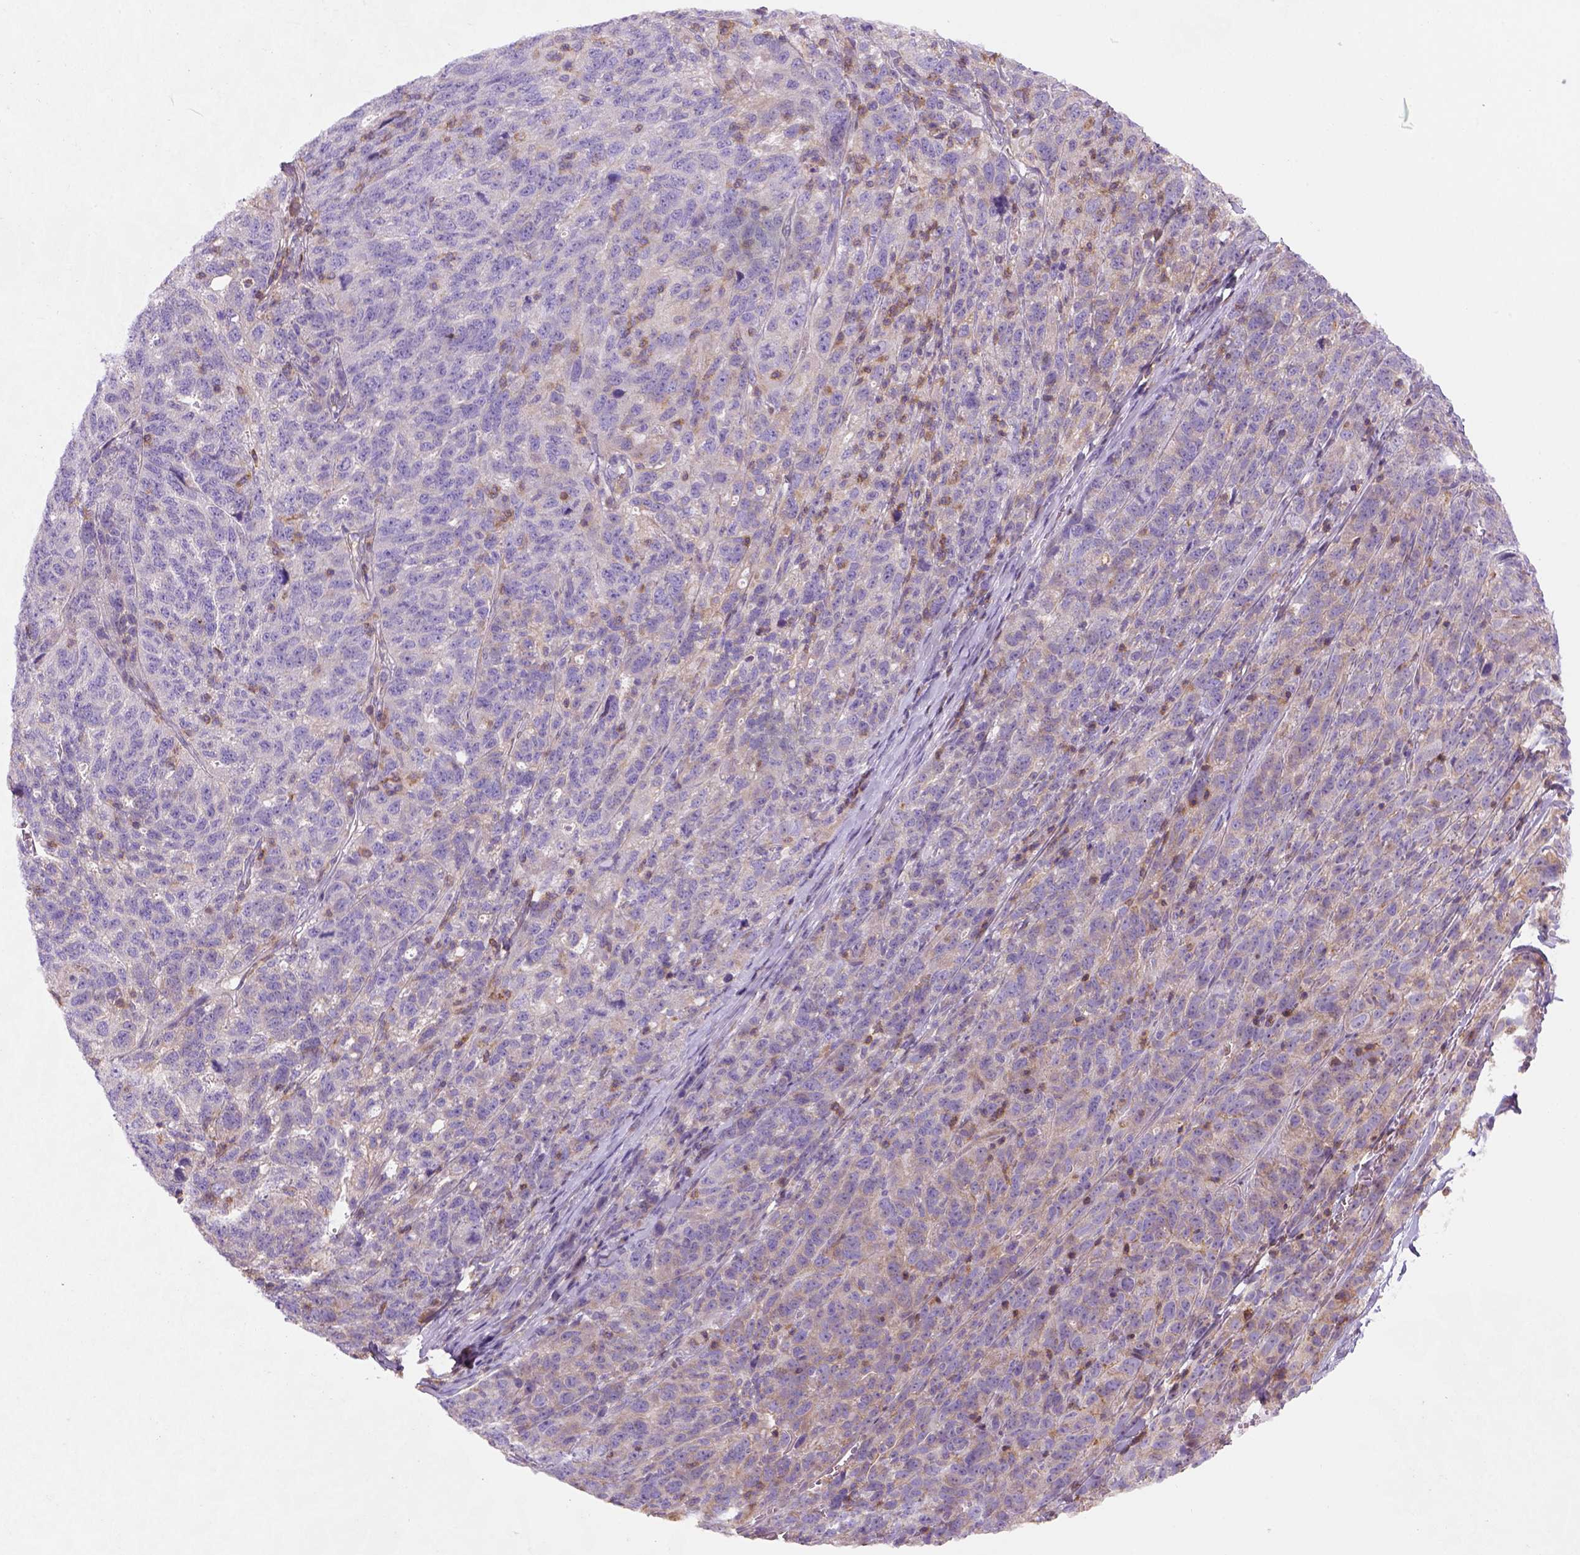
{"staining": {"intensity": "weak", "quantity": "<25%", "location": "cytoplasmic/membranous"}, "tissue": "ovarian cancer", "cell_type": "Tumor cells", "image_type": "cancer", "snomed": [{"axis": "morphology", "description": "Cystadenocarcinoma, serous, NOS"}, {"axis": "topography", "description": "Ovary"}], "caption": "A histopathology image of human ovarian cancer (serous cystadenocarcinoma) is negative for staining in tumor cells. (DAB immunohistochemistry (IHC) with hematoxylin counter stain).", "gene": "GPRC5D", "patient": {"sex": "female", "age": 71}}